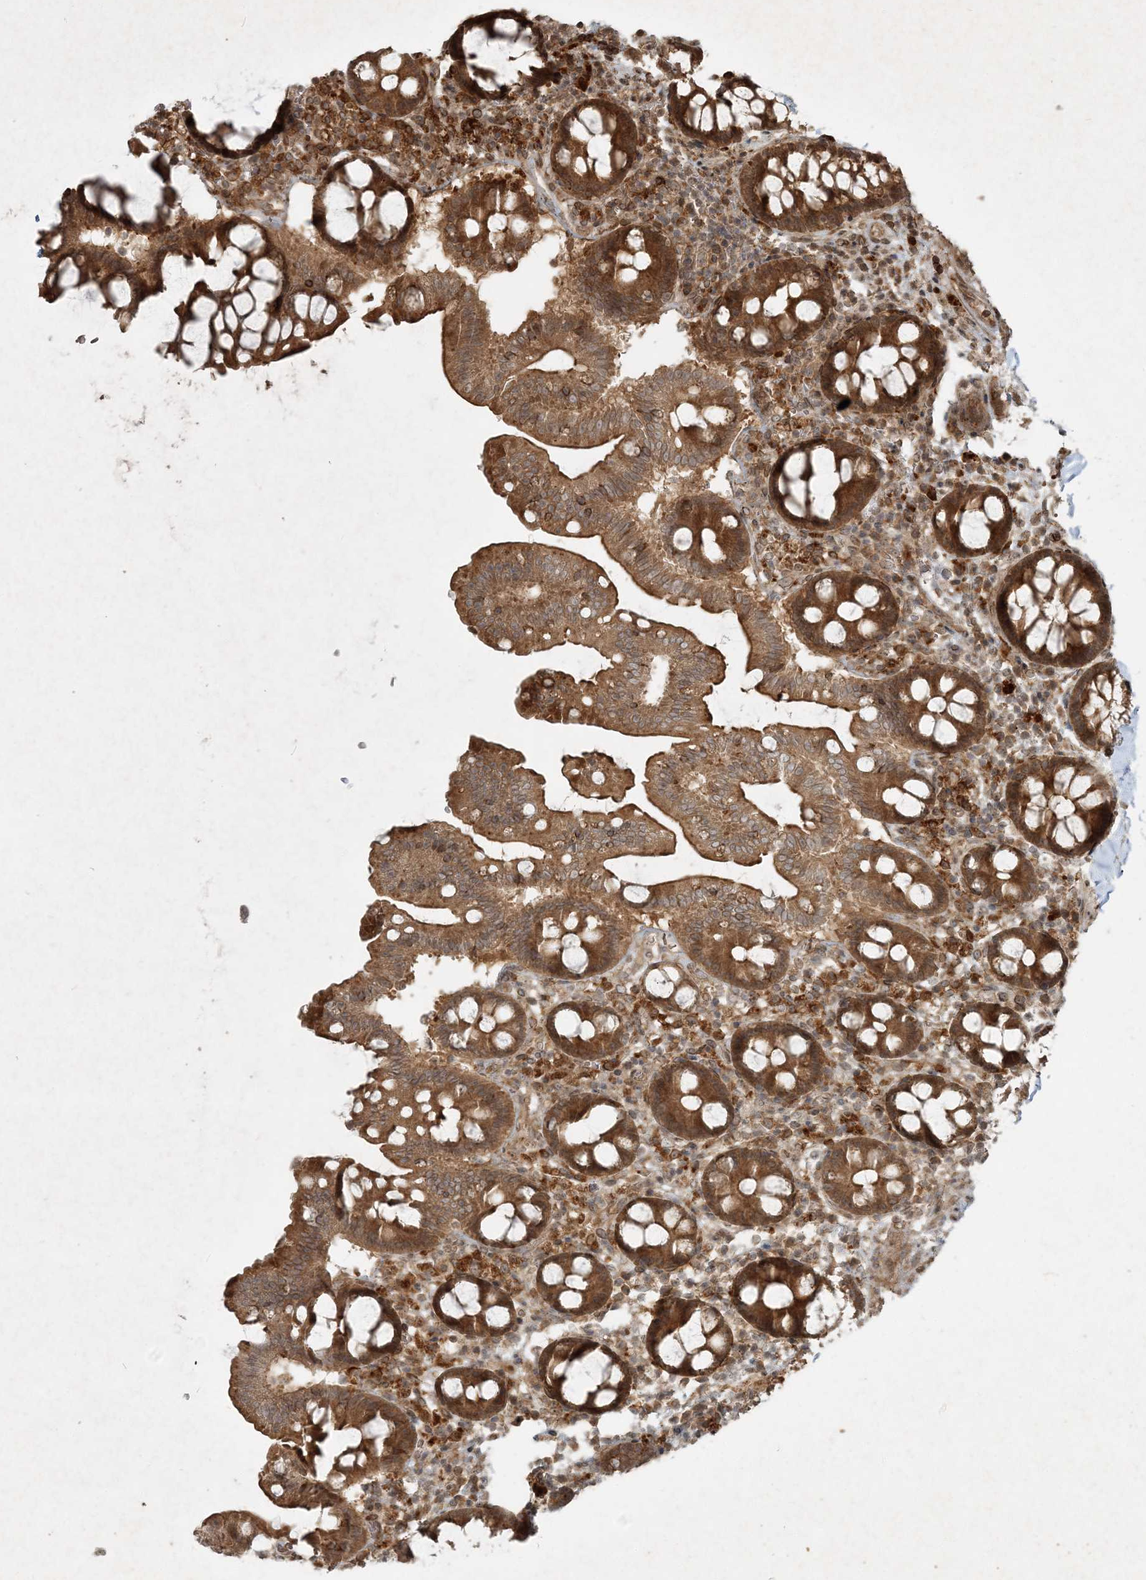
{"staining": {"intensity": "moderate", "quantity": ">75%", "location": "cytoplasmic/membranous"}, "tissue": "colon", "cell_type": "Endothelial cells", "image_type": "normal", "snomed": [{"axis": "morphology", "description": "Normal tissue, NOS"}, {"axis": "topography", "description": "Colon"}], "caption": "Protein staining by IHC reveals moderate cytoplasmic/membranous positivity in about >75% of endothelial cells in normal colon. The staining was performed using DAB, with brown indicating positive protein expression. Nuclei are stained blue with hematoxylin.", "gene": "NARS1", "patient": {"sex": "female", "age": 79}}